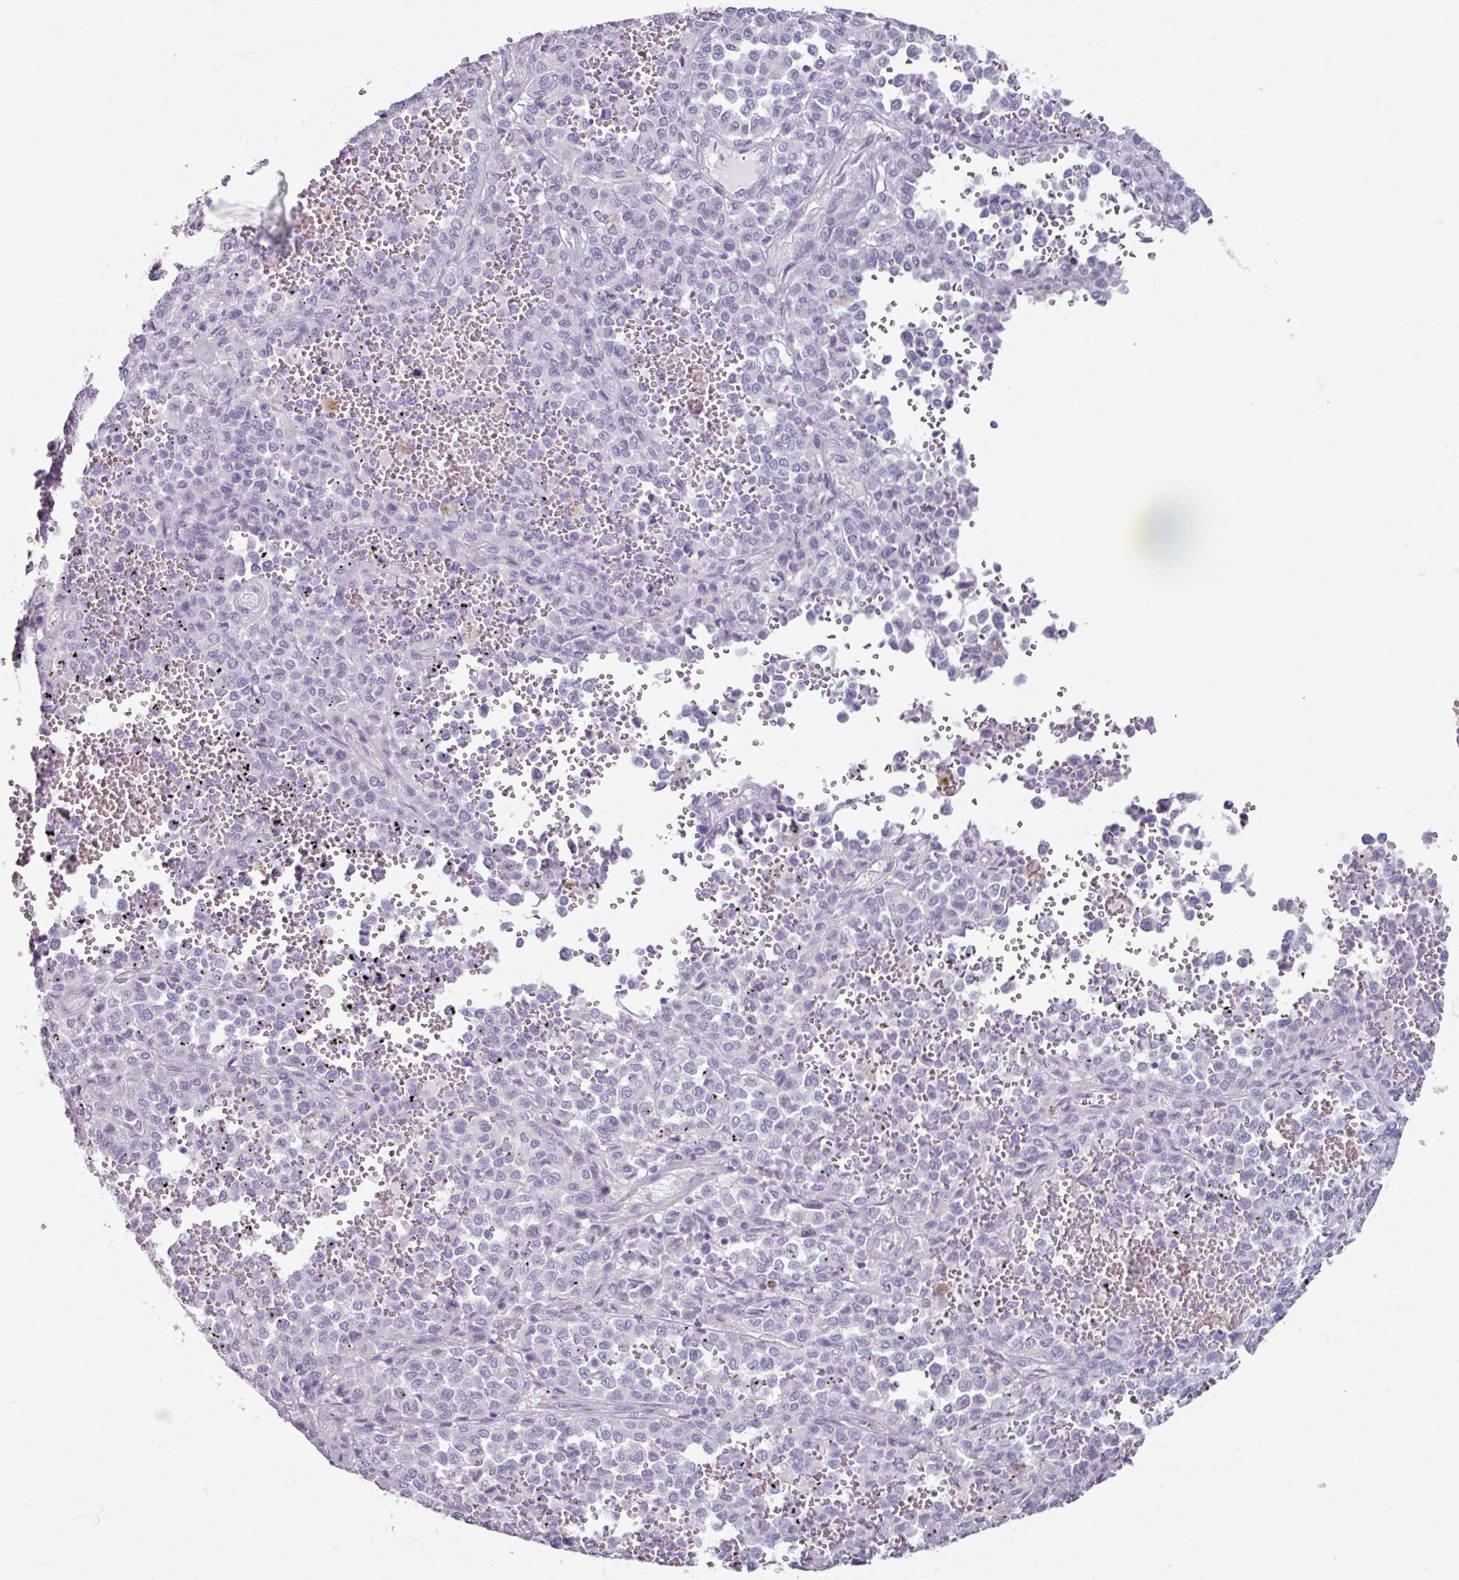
{"staining": {"intensity": "negative", "quantity": "none", "location": "none"}, "tissue": "melanoma", "cell_type": "Tumor cells", "image_type": "cancer", "snomed": [{"axis": "morphology", "description": "Malignant melanoma, Metastatic site"}, {"axis": "topography", "description": "Pancreas"}], "caption": "A micrograph of human malignant melanoma (metastatic site) is negative for staining in tumor cells.", "gene": "ARG1", "patient": {"sex": "female", "age": 30}}